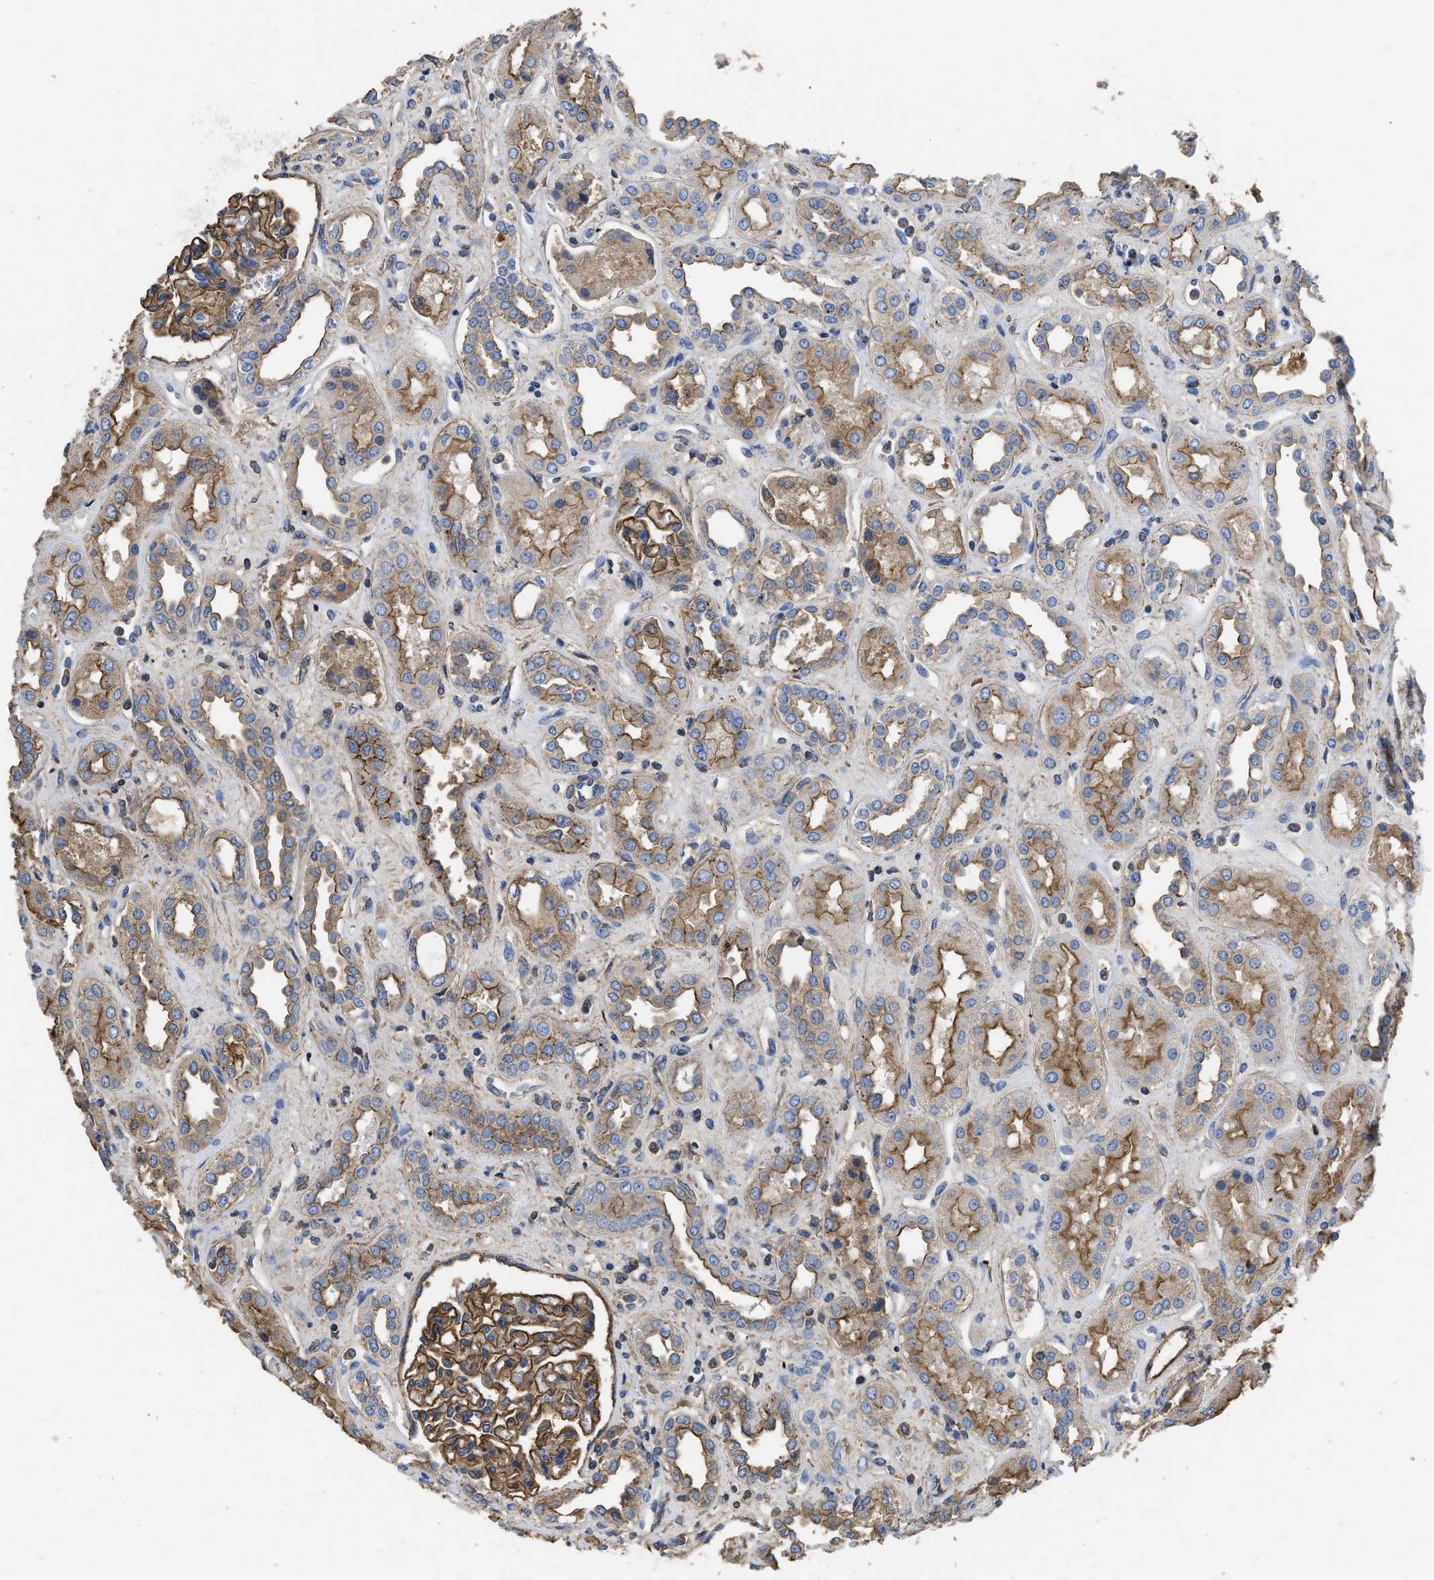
{"staining": {"intensity": "strong", "quantity": ">75%", "location": "cytoplasmic/membranous"}, "tissue": "kidney", "cell_type": "Cells in glomeruli", "image_type": "normal", "snomed": [{"axis": "morphology", "description": "Normal tissue, NOS"}, {"axis": "topography", "description": "Kidney"}], "caption": "DAB immunohistochemical staining of benign kidney displays strong cytoplasmic/membranous protein staining in about >75% of cells in glomeruli. The staining was performed using DAB (3,3'-diaminobenzidine), with brown indicating positive protein expression. Nuclei are stained blue with hematoxylin.", "gene": "USP4", "patient": {"sex": "male", "age": 59}}